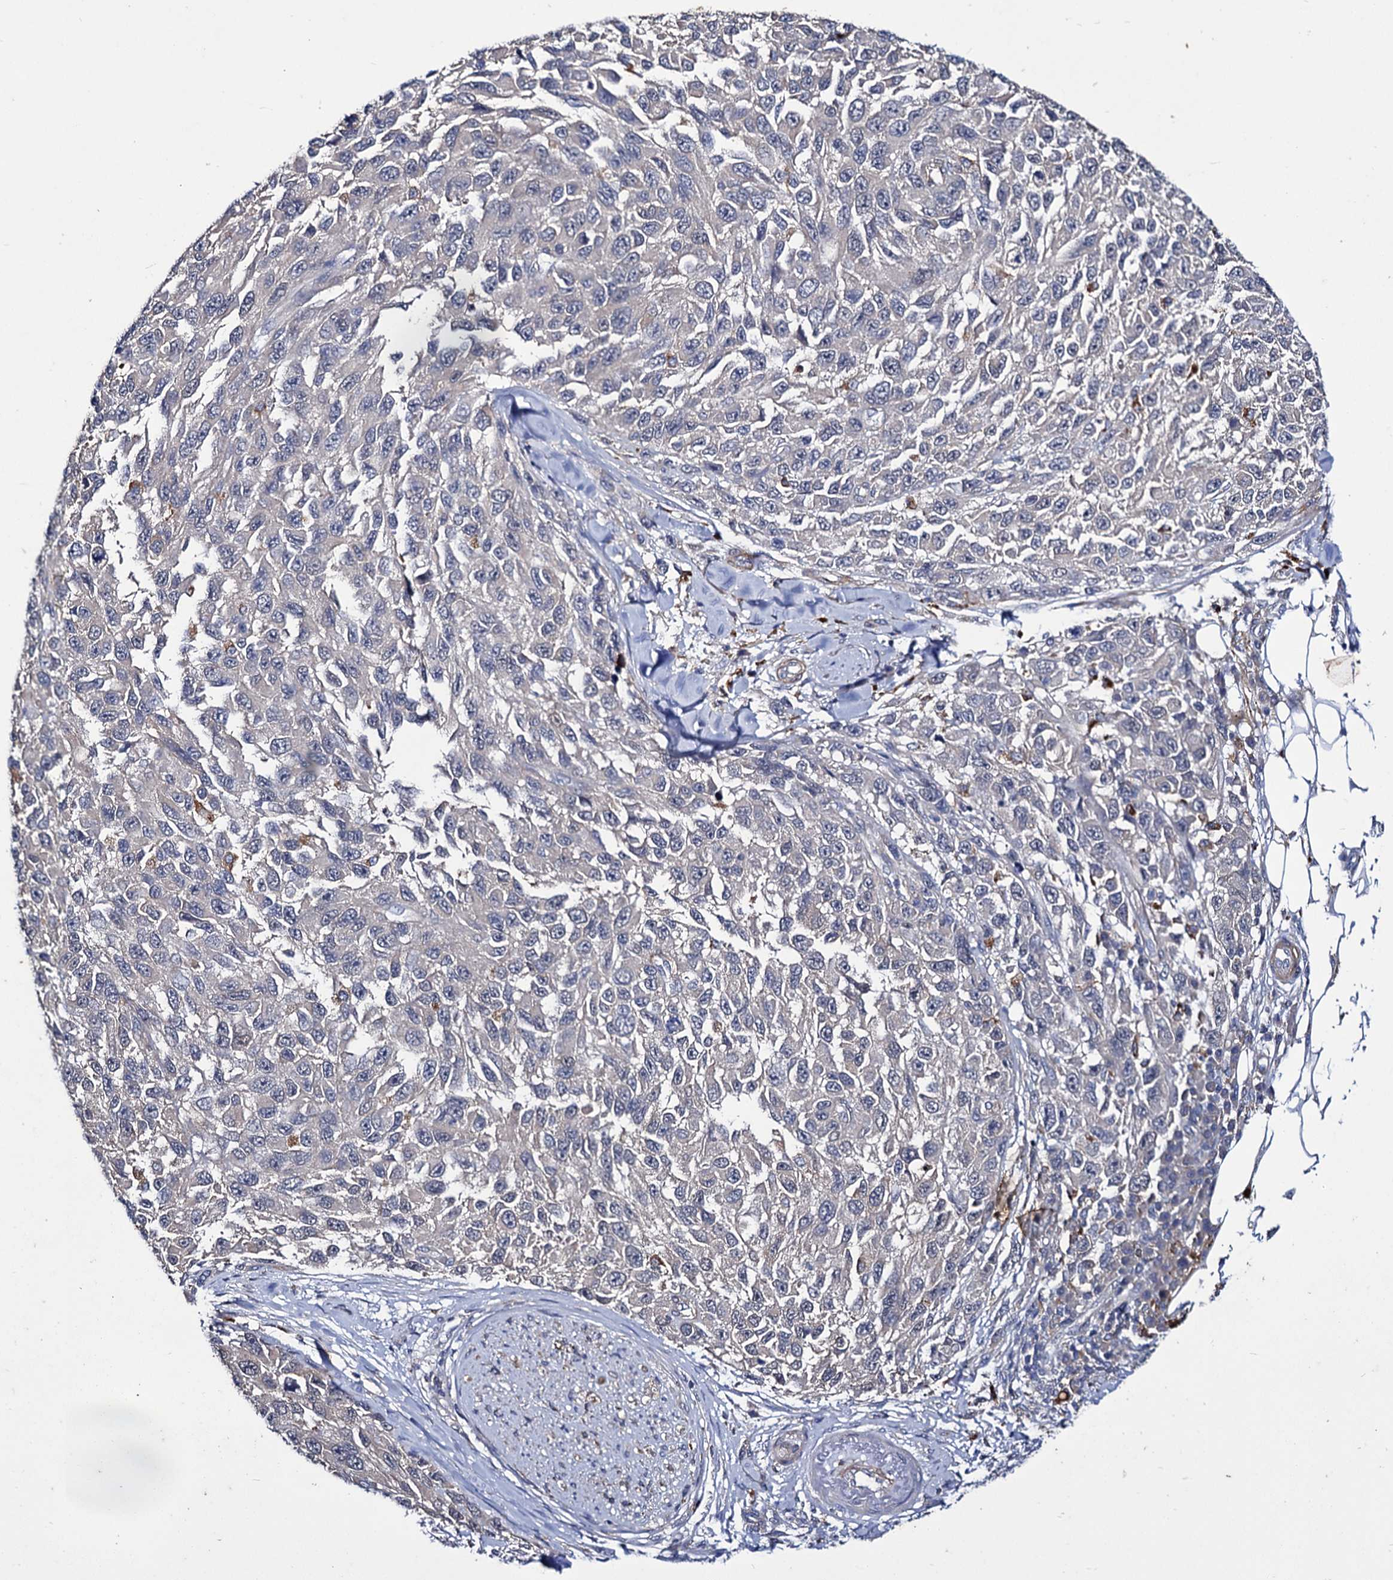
{"staining": {"intensity": "negative", "quantity": "none", "location": "none"}, "tissue": "melanoma", "cell_type": "Tumor cells", "image_type": "cancer", "snomed": [{"axis": "morphology", "description": "Normal tissue, NOS"}, {"axis": "morphology", "description": "Malignant melanoma, NOS"}, {"axis": "topography", "description": "Skin"}], "caption": "Protein analysis of melanoma displays no significant expression in tumor cells.", "gene": "AXL", "patient": {"sex": "female", "age": 96}}